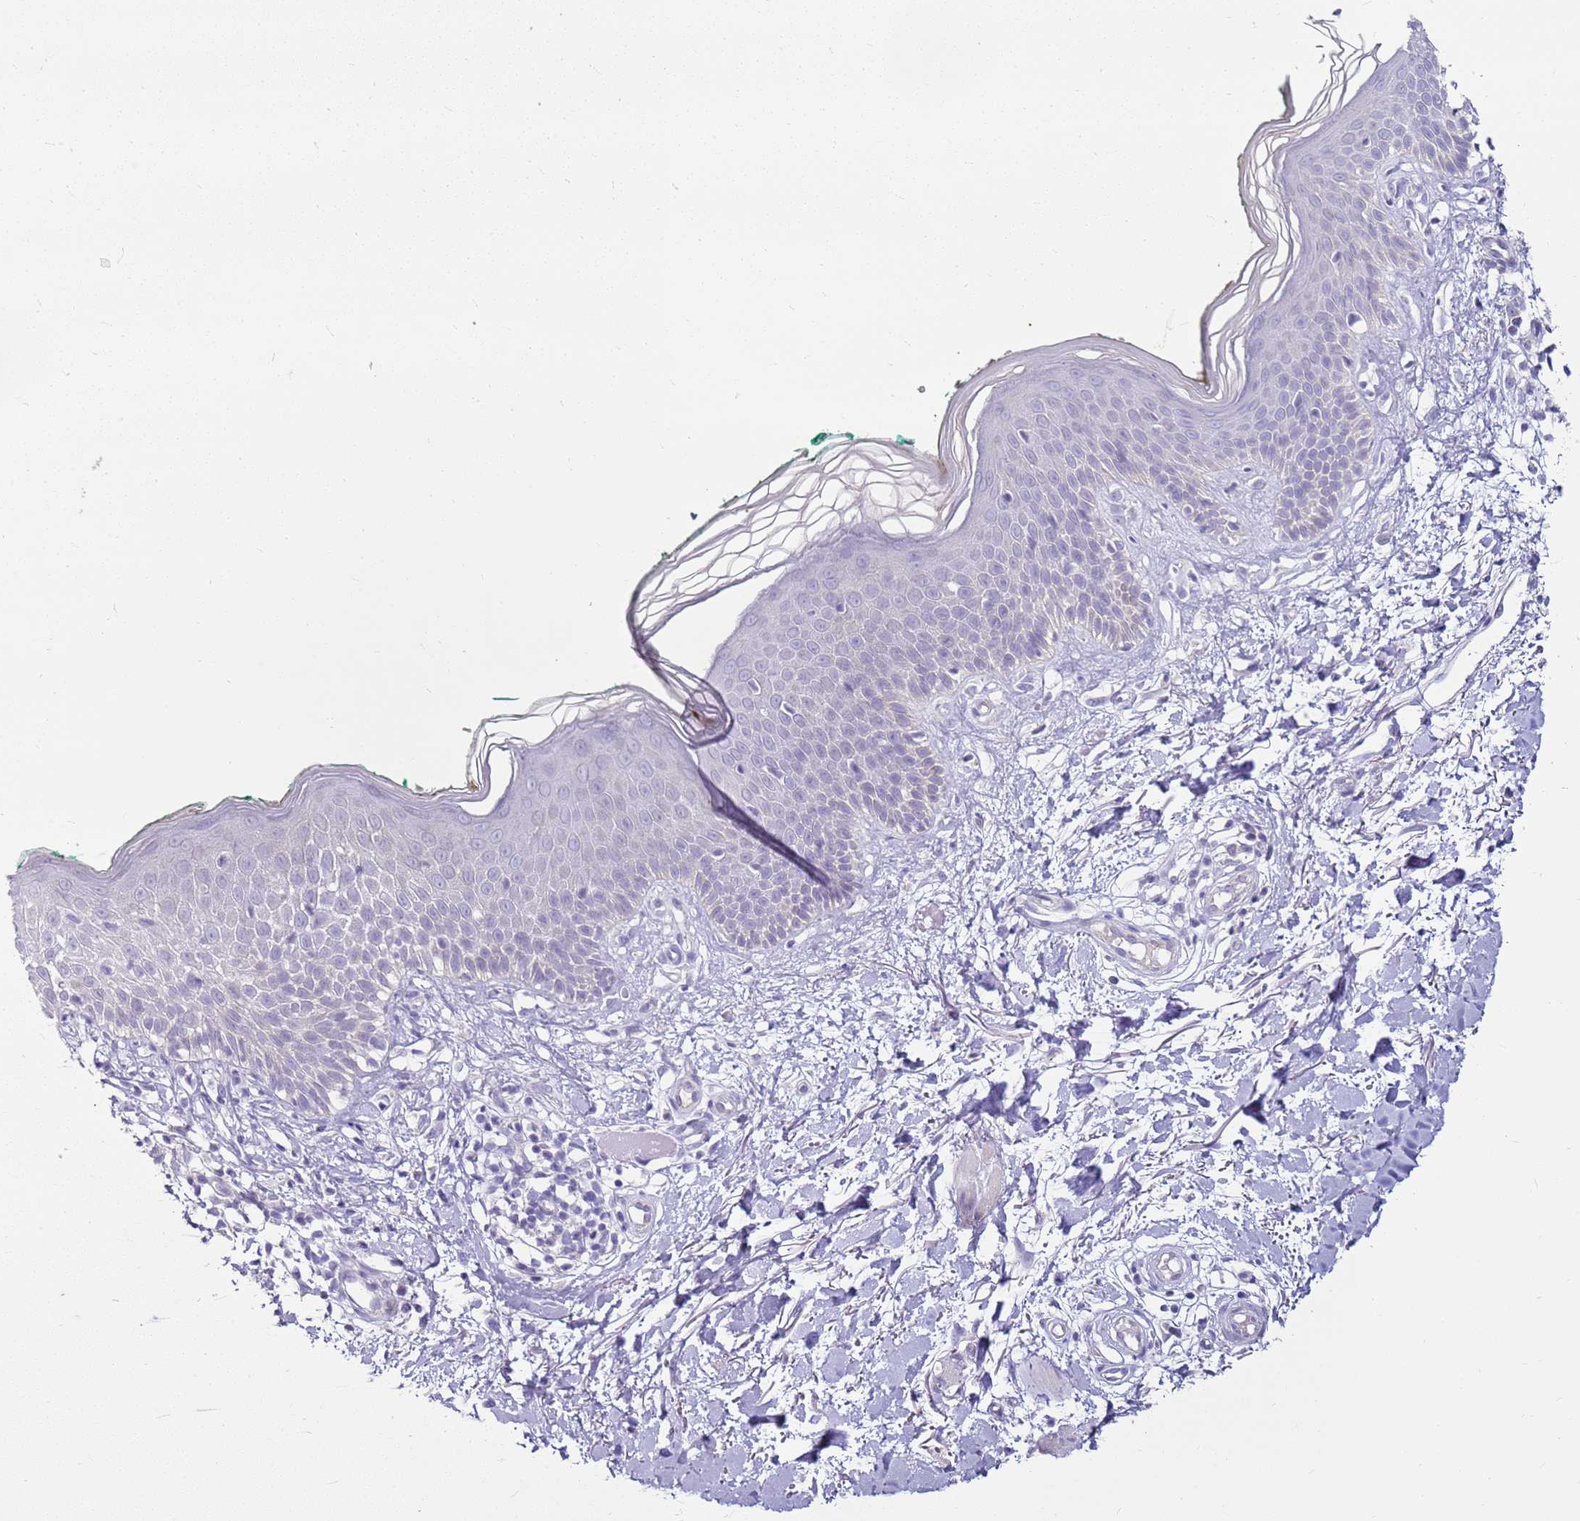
{"staining": {"intensity": "negative", "quantity": "none", "location": "none"}, "tissue": "skin", "cell_type": "Fibroblasts", "image_type": "normal", "snomed": [{"axis": "morphology", "description": "Normal tissue, NOS"}, {"axis": "morphology", "description": "Malignant melanoma, NOS"}, {"axis": "topography", "description": "Skin"}], "caption": "This is an IHC image of unremarkable skin. There is no expression in fibroblasts.", "gene": "FABP2", "patient": {"sex": "male", "age": 62}}